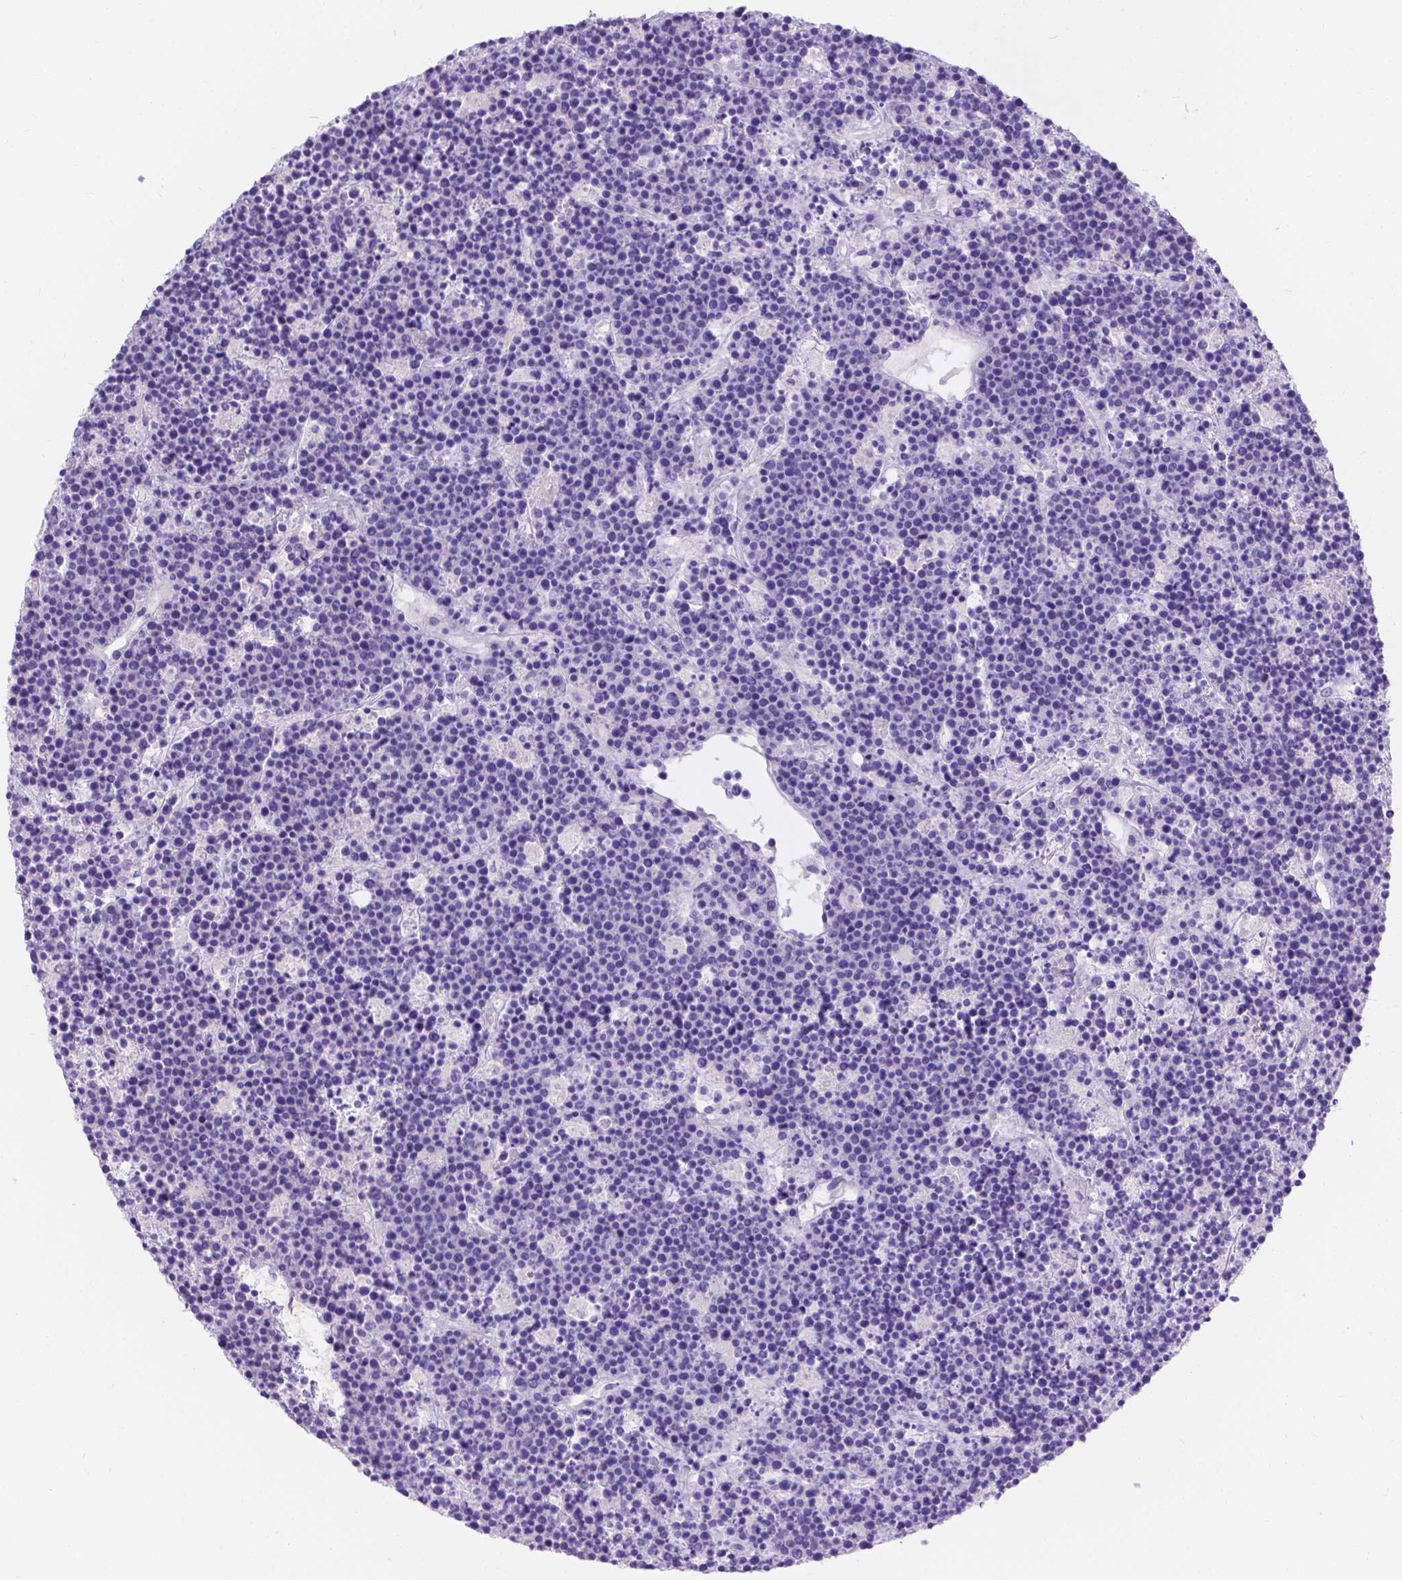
{"staining": {"intensity": "negative", "quantity": "none", "location": "none"}, "tissue": "lymphoma", "cell_type": "Tumor cells", "image_type": "cancer", "snomed": [{"axis": "morphology", "description": "Malignant lymphoma, non-Hodgkin's type, High grade"}, {"axis": "topography", "description": "Ovary"}], "caption": "This is a photomicrograph of IHC staining of malignant lymphoma, non-Hodgkin's type (high-grade), which shows no expression in tumor cells.", "gene": "GNRHR", "patient": {"sex": "female", "age": 56}}